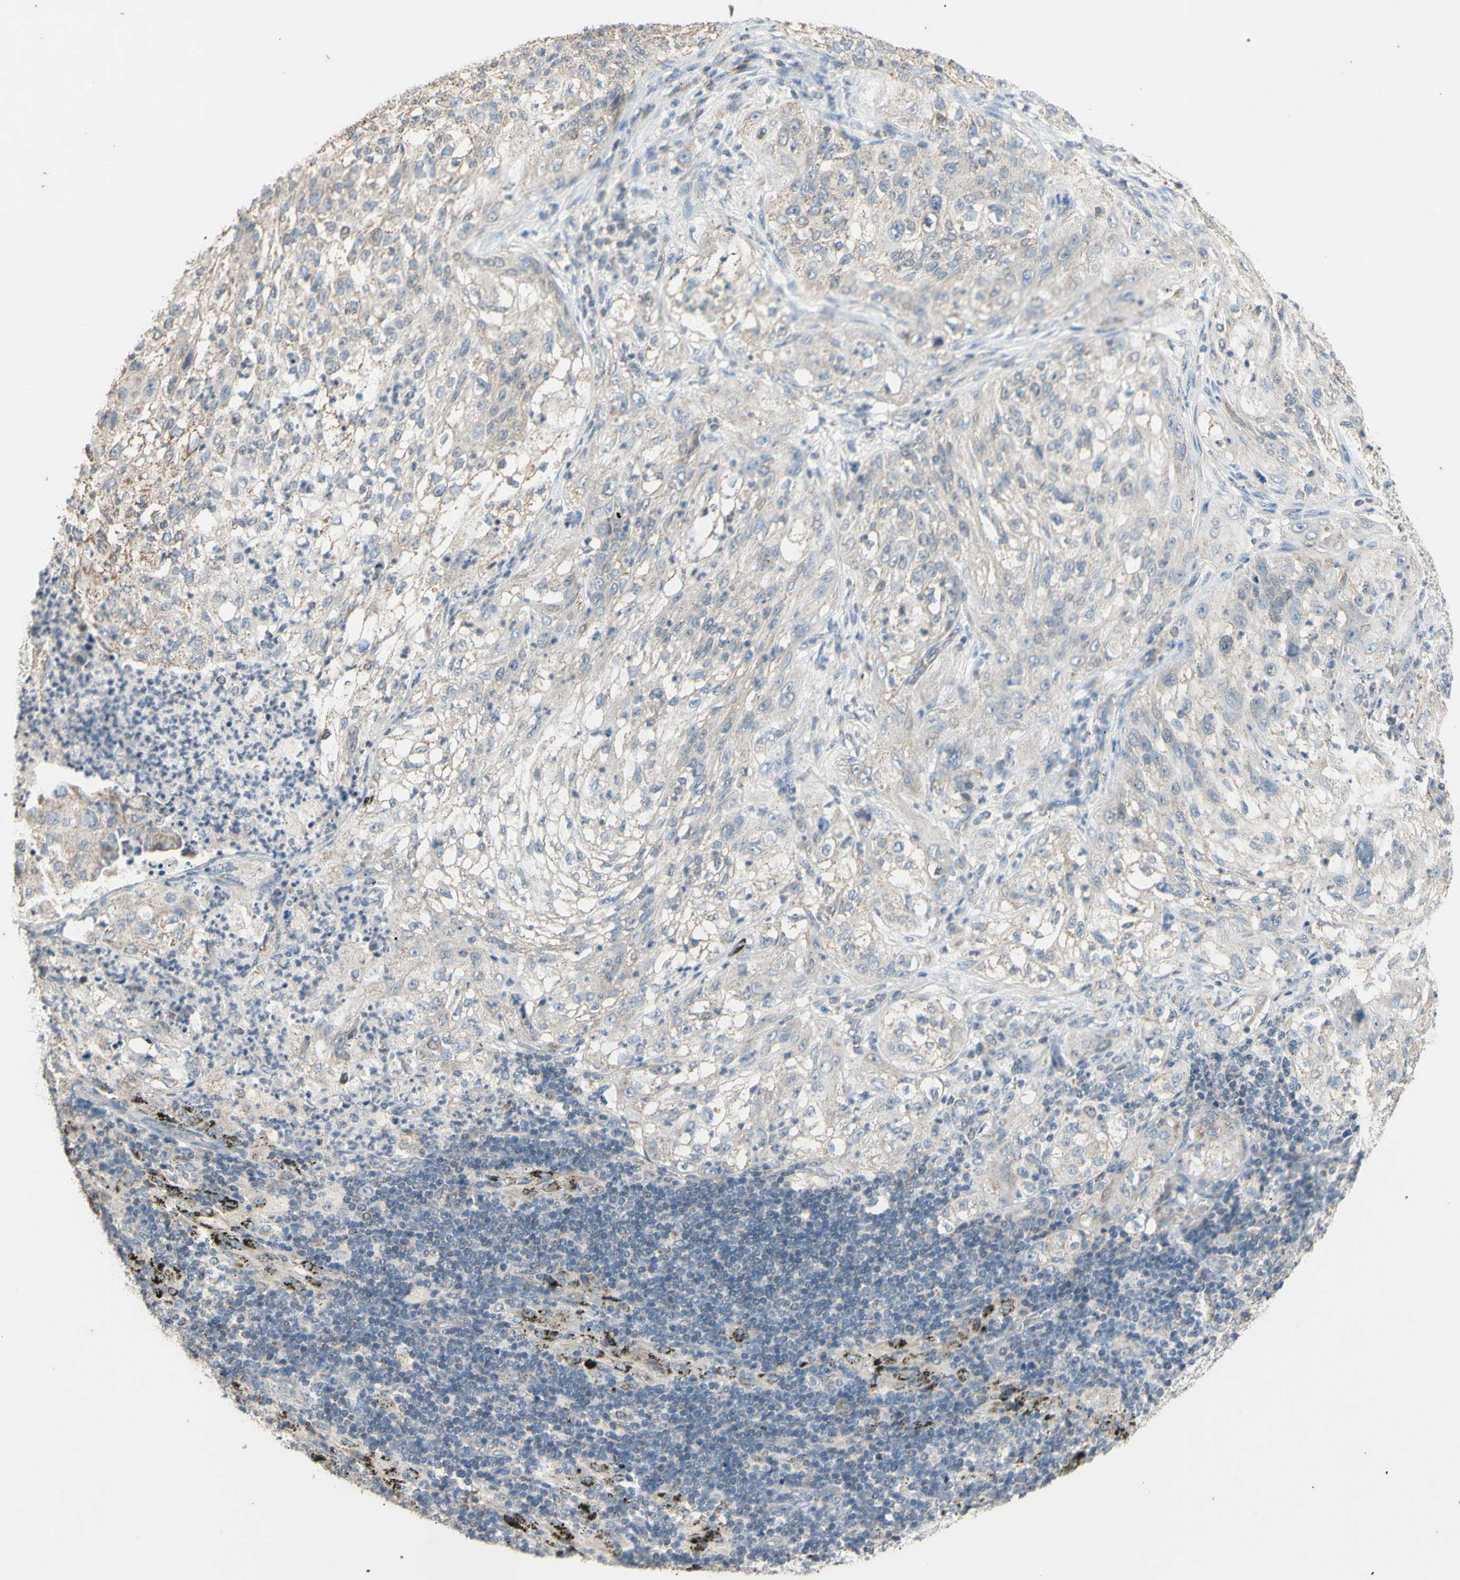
{"staining": {"intensity": "weak", "quantity": "<25%", "location": "cytoplasmic/membranous"}, "tissue": "lung cancer", "cell_type": "Tumor cells", "image_type": "cancer", "snomed": [{"axis": "morphology", "description": "Inflammation, NOS"}, {"axis": "morphology", "description": "Squamous cell carcinoma, NOS"}, {"axis": "topography", "description": "Lymph node"}, {"axis": "topography", "description": "Soft tissue"}, {"axis": "topography", "description": "Lung"}], "caption": "Micrograph shows no significant protein staining in tumor cells of lung cancer (squamous cell carcinoma).", "gene": "PTGIS", "patient": {"sex": "male", "age": 66}}